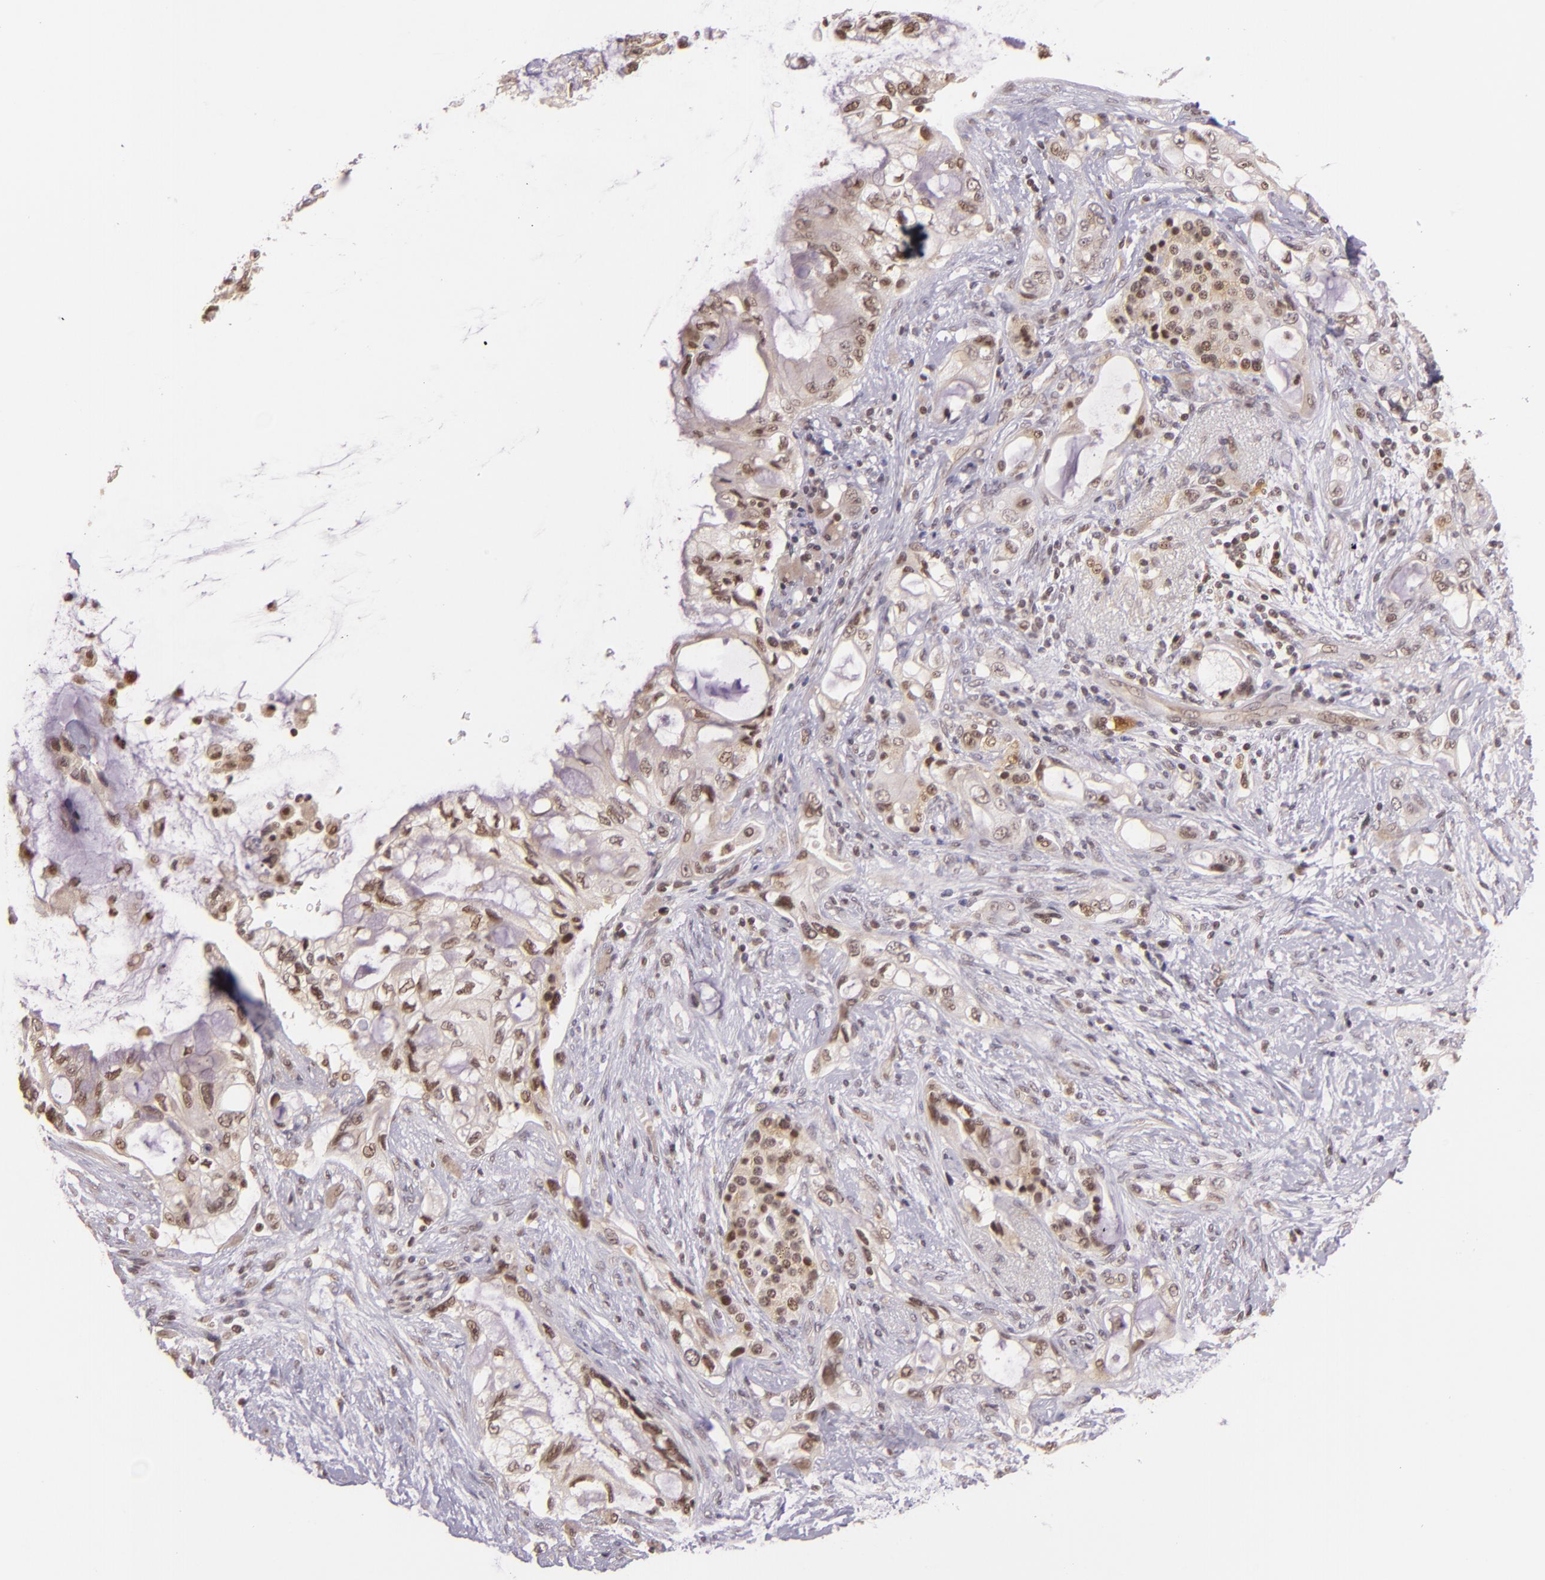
{"staining": {"intensity": "weak", "quantity": ">75%", "location": "nuclear"}, "tissue": "pancreatic cancer", "cell_type": "Tumor cells", "image_type": "cancer", "snomed": [{"axis": "morphology", "description": "Adenocarcinoma, NOS"}, {"axis": "topography", "description": "Pancreas"}], "caption": "A low amount of weak nuclear expression is identified in about >75% of tumor cells in pancreatic cancer tissue. The protein of interest is stained brown, and the nuclei are stained in blue (DAB IHC with brightfield microscopy, high magnification).", "gene": "TXNRD2", "patient": {"sex": "female", "age": 70}}